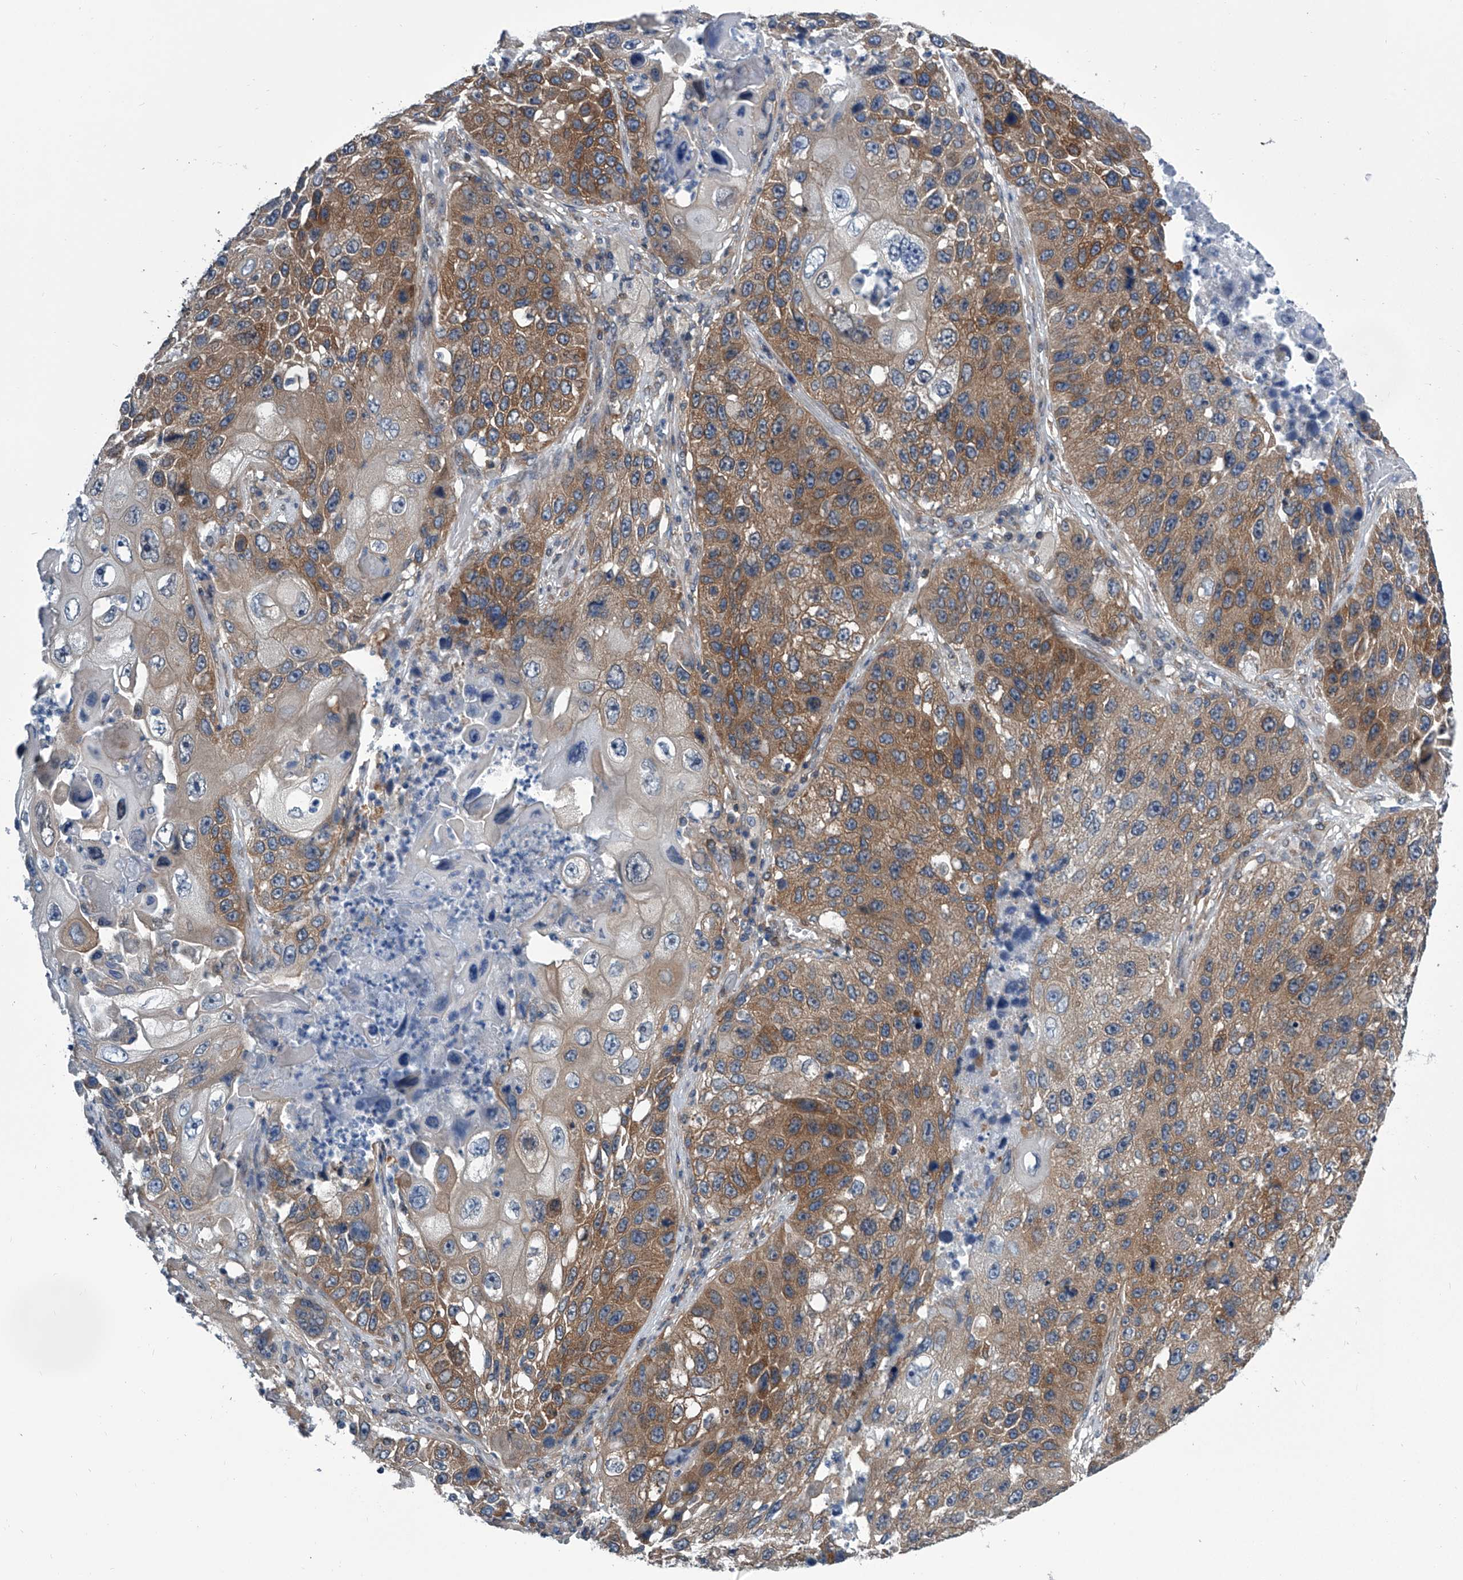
{"staining": {"intensity": "moderate", "quantity": ">75%", "location": "cytoplasmic/membranous"}, "tissue": "lung cancer", "cell_type": "Tumor cells", "image_type": "cancer", "snomed": [{"axis": "morphology", "description": "Squamous cell carcinoma, NOS"}, {"axis": "topography", "description": "Lung"}], "caption": "A high-resolution micrograph shows IHC staining of lung squamous cell carcinoma, which shows moderate cytoplasmic/membranous staining in approximately >75% of tumor cells.", "gene": "PPP2R5D", "patient": {"sex": "male", "age": 61}}